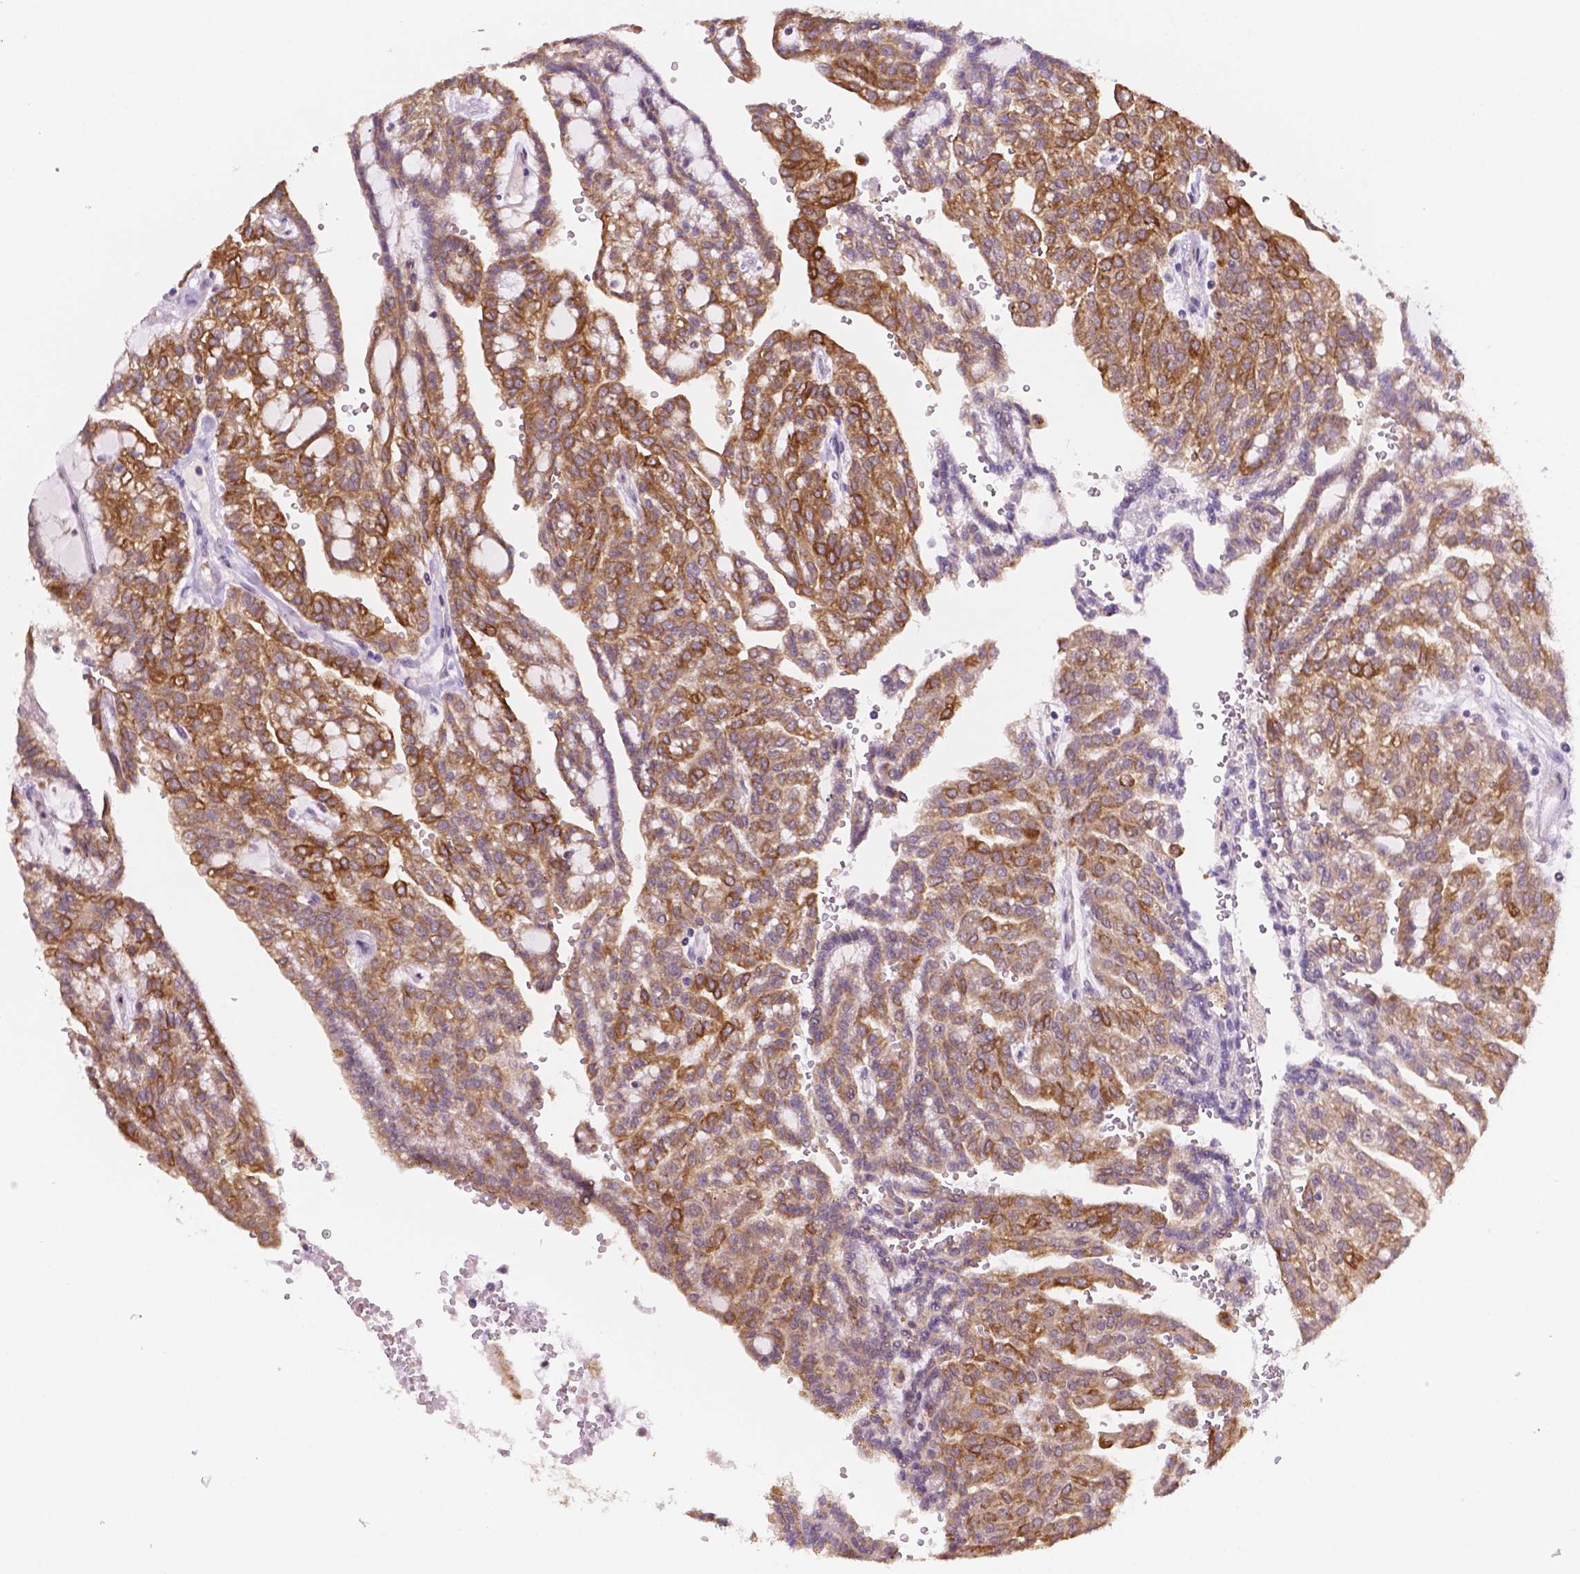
{"staining": {"intensity": "moderate", "quantity": ">75%", "location": "cytoplasmic/membranous"}, "tissue": "renal cancer", "cell_type": "Tumor cells", "image_type": "cancer", "snomed": [{"axis": "morphology", "description": "Adenocarcinoma, NOS"}, {"axis": "topography", "description": "Kidney"}], "caption": "Renal cancer (adenocarcinoma) tissue demonstrates moderate cytoplasmic/membranous positivity in about >75% of tumor cells, visualized by immunohistochemistry.", "gene": "SHLD3", "patient": {"sex": "male", "age": 63}}